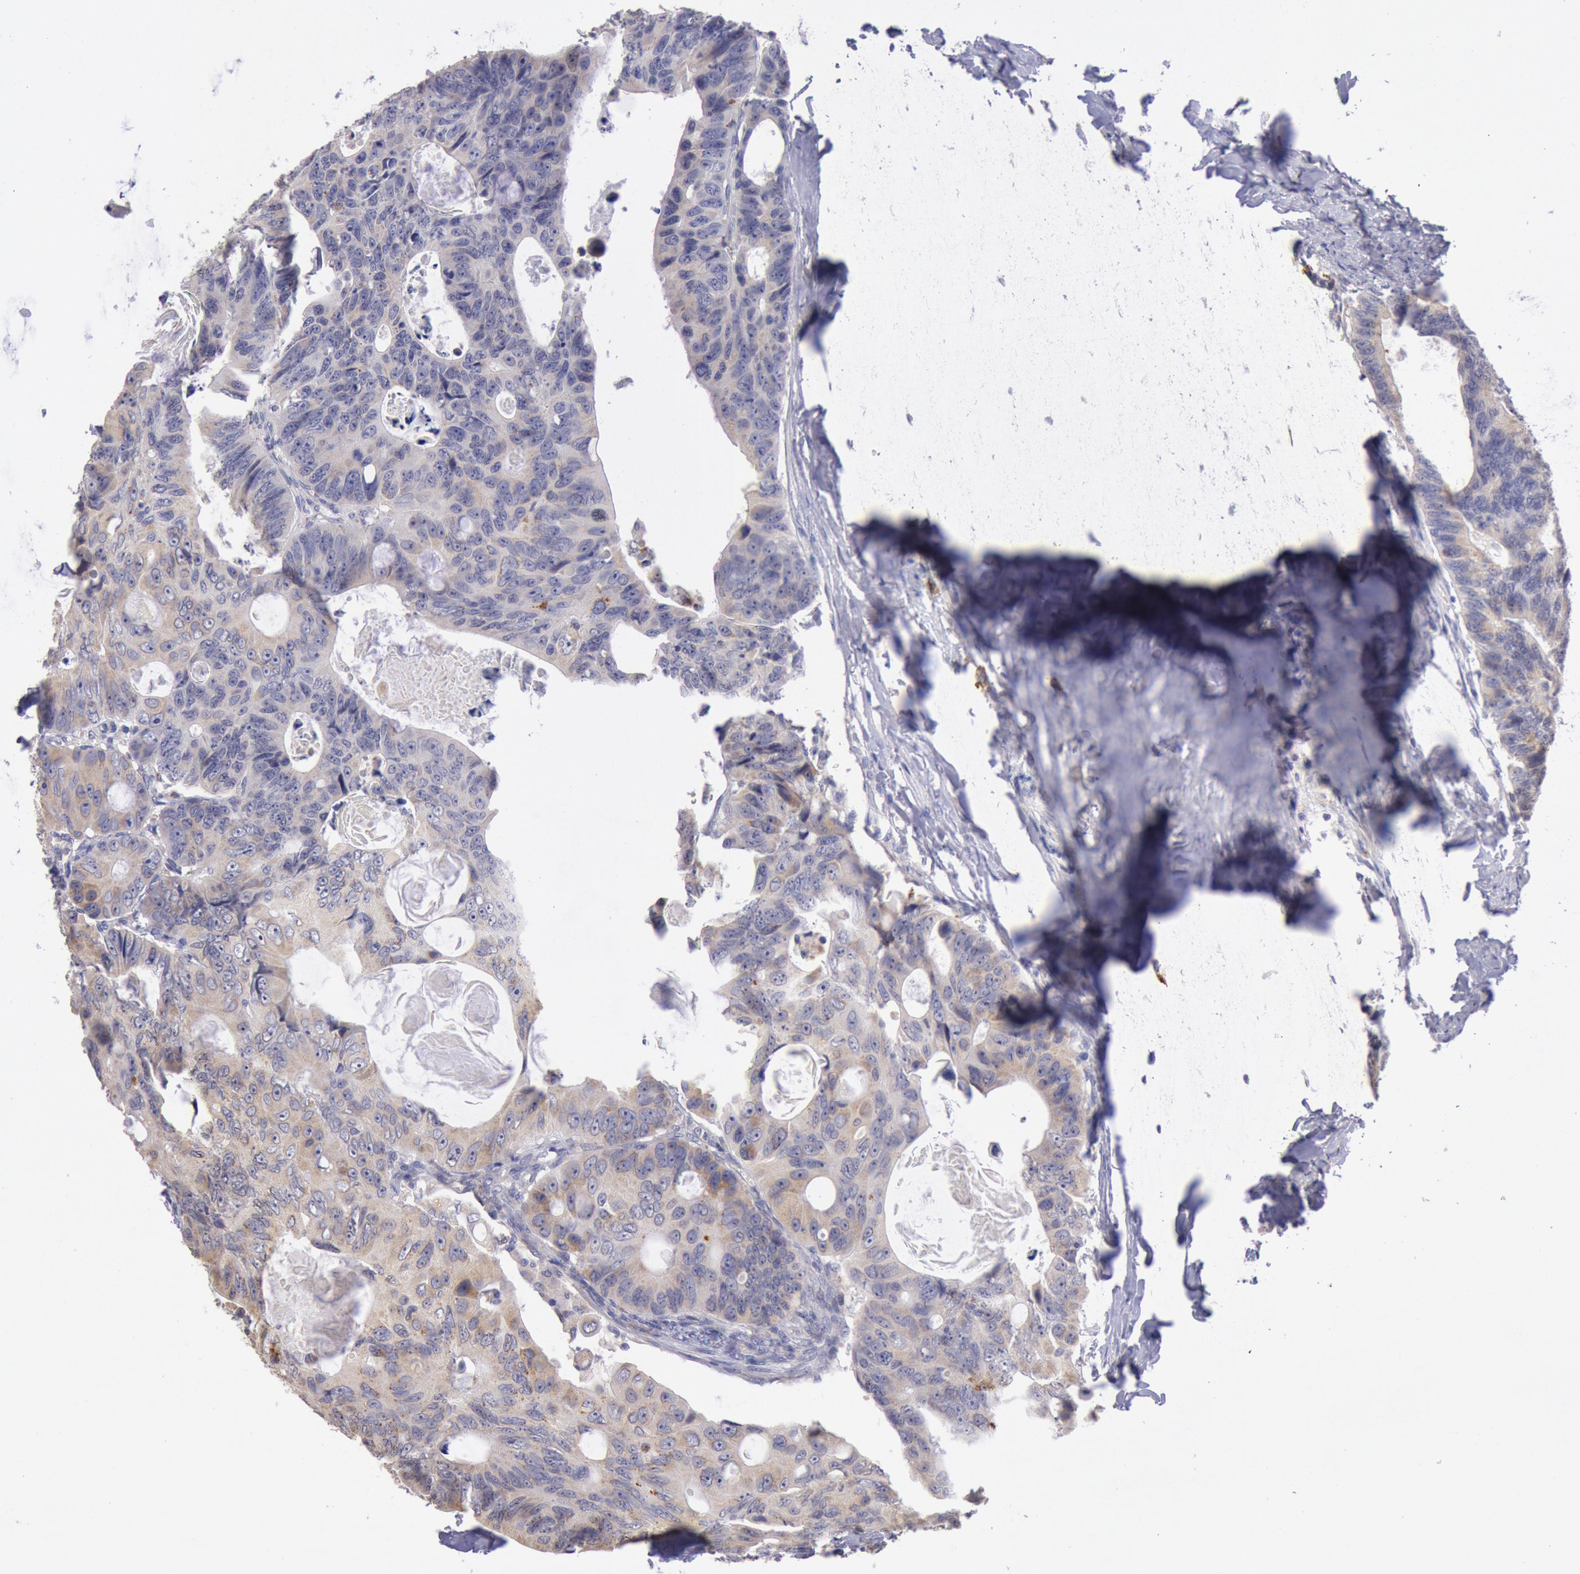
{"staining": {"intensity": "weak", "quantity": "25%-75%", "location": "cytoplasmic/membranous"}, "tissue": "colorectal cancer", "cell_type": "Tumor cells", "image_type": "cancer", "snomed": [{"axis": "morphology", "description": "Adenocarcinoma, NOS"}, {"axis": "topography", "description": "Colon"}], "caption": "Tumor cells show low levels of weak cytoplasmic/membranous staining in approximately 25%-75% of cells in colorectal cancer (adenocarcinoma).", "gene": "GAL3ST1", "patient": {"sex": "female", "age": 55}}